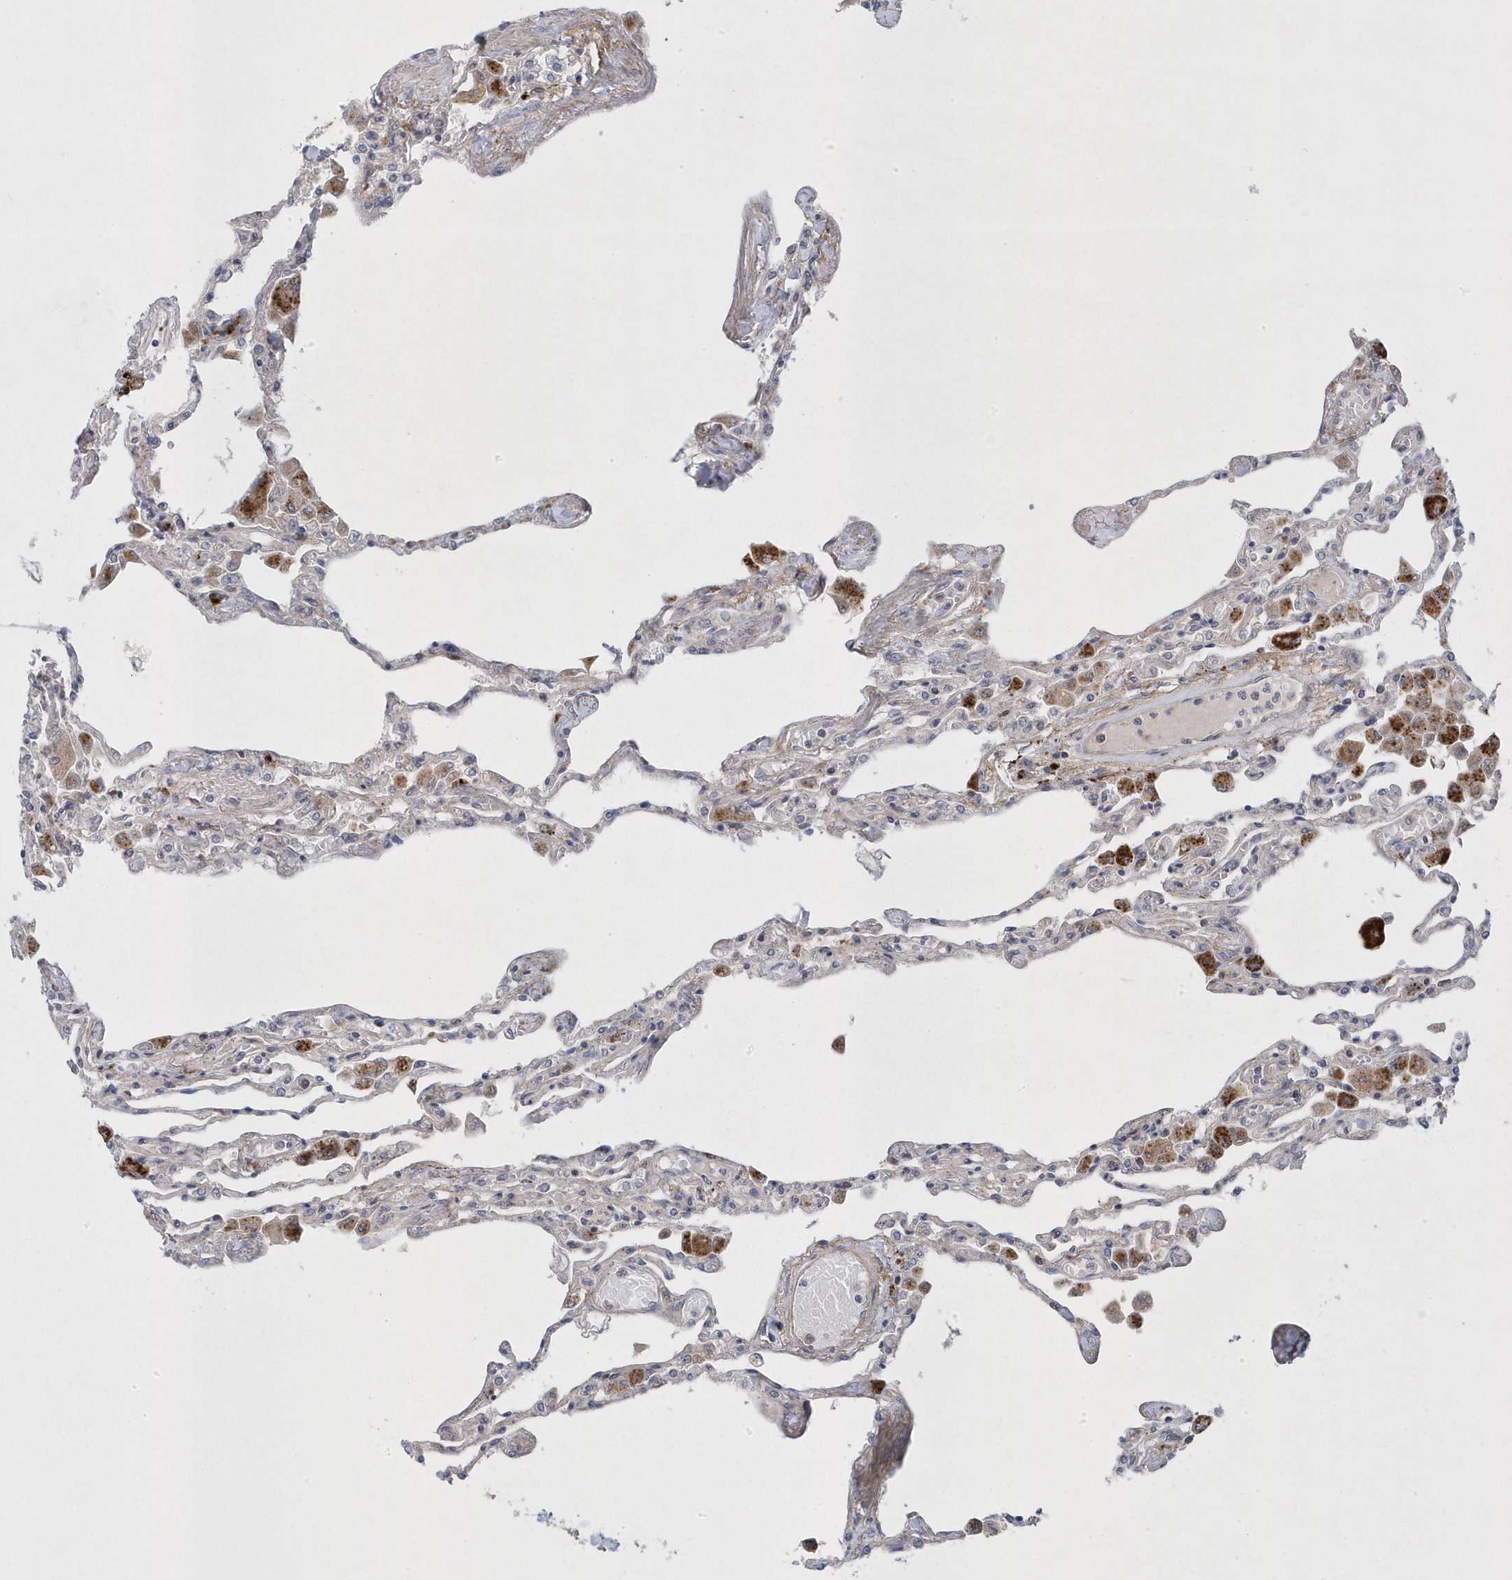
{"staining": {"intensity": "negative", "quantity": "none", "location": "none"}, "tissue": "lung", "cell_type": "Alveolar cells", "image_type": "normal", "snomed": [{"axis": "morphology", "description": "Normal tissue, NOS"}, {"axis": "topography", "description": "Bronchus"}, {"axis": "topography", "description": "Lung"}], "caption": "Micrograph shows no significant protein staining in alveolar cells of normal lung. (Immunohistochemistry (ihc), brightfield microscopy, high magnification).", "gene": "ANAPC1", "patient": {"sex": "female", "age": 49}}